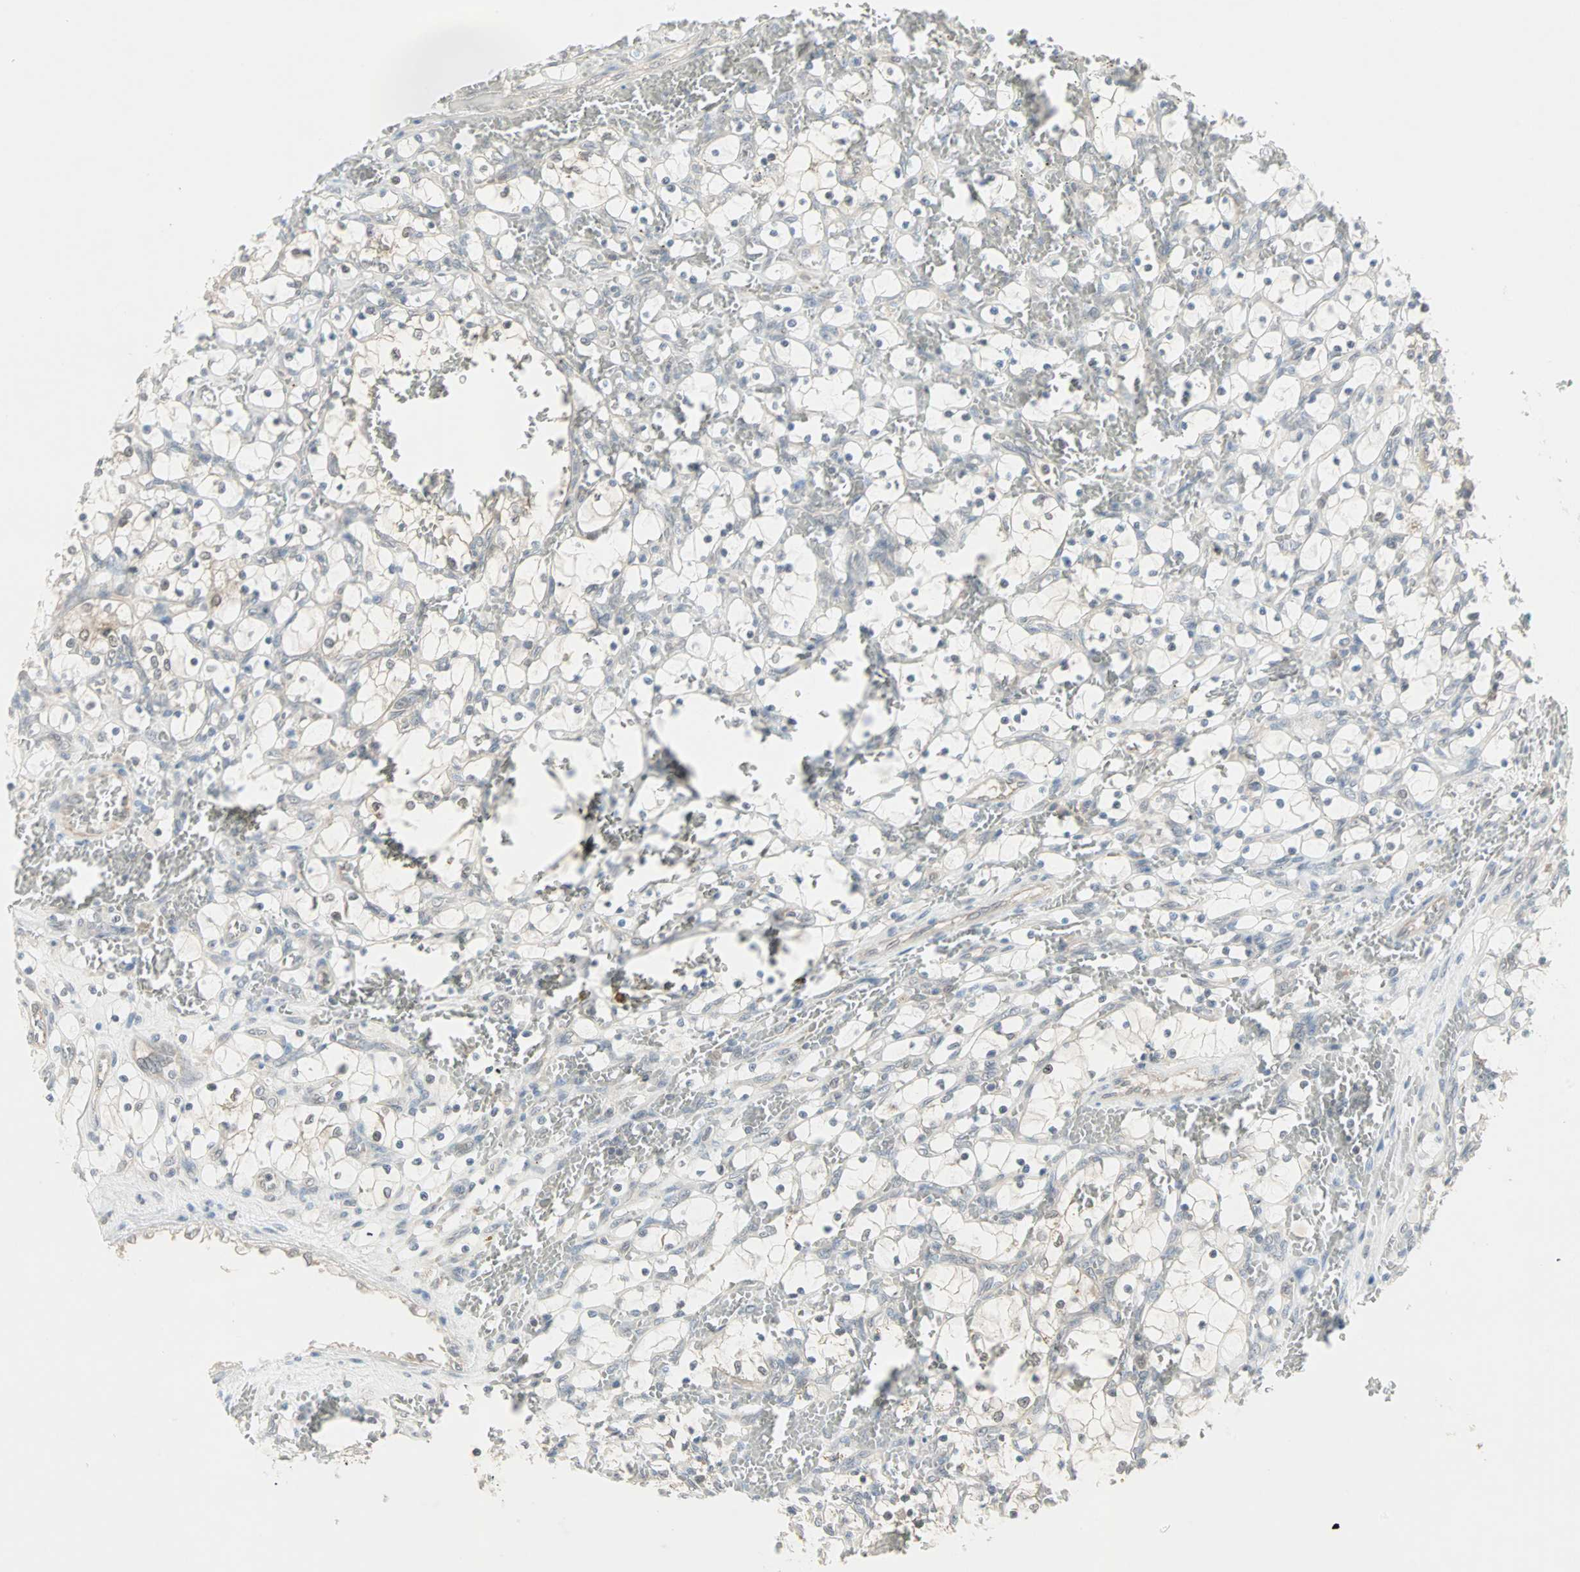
{"staining": {"intensity": "negative", "quantity": "none", "location": "none"}, "tissue": "renal cancer", "cell_type": "Tumor cells", "image_type": "cancer", "snomed": [{"axis": "morphology", "description": "Adenocarcinoma, NOS"}, {"axis": "topography", "description": "Kidney"}], "caption": "Immunohistochemical staining of human renal cancer (adenocarcinoma) reveals no significant staining in tumor cells.", "gene": "PTPA", "patient": {"sex": "female", "age": 69}}